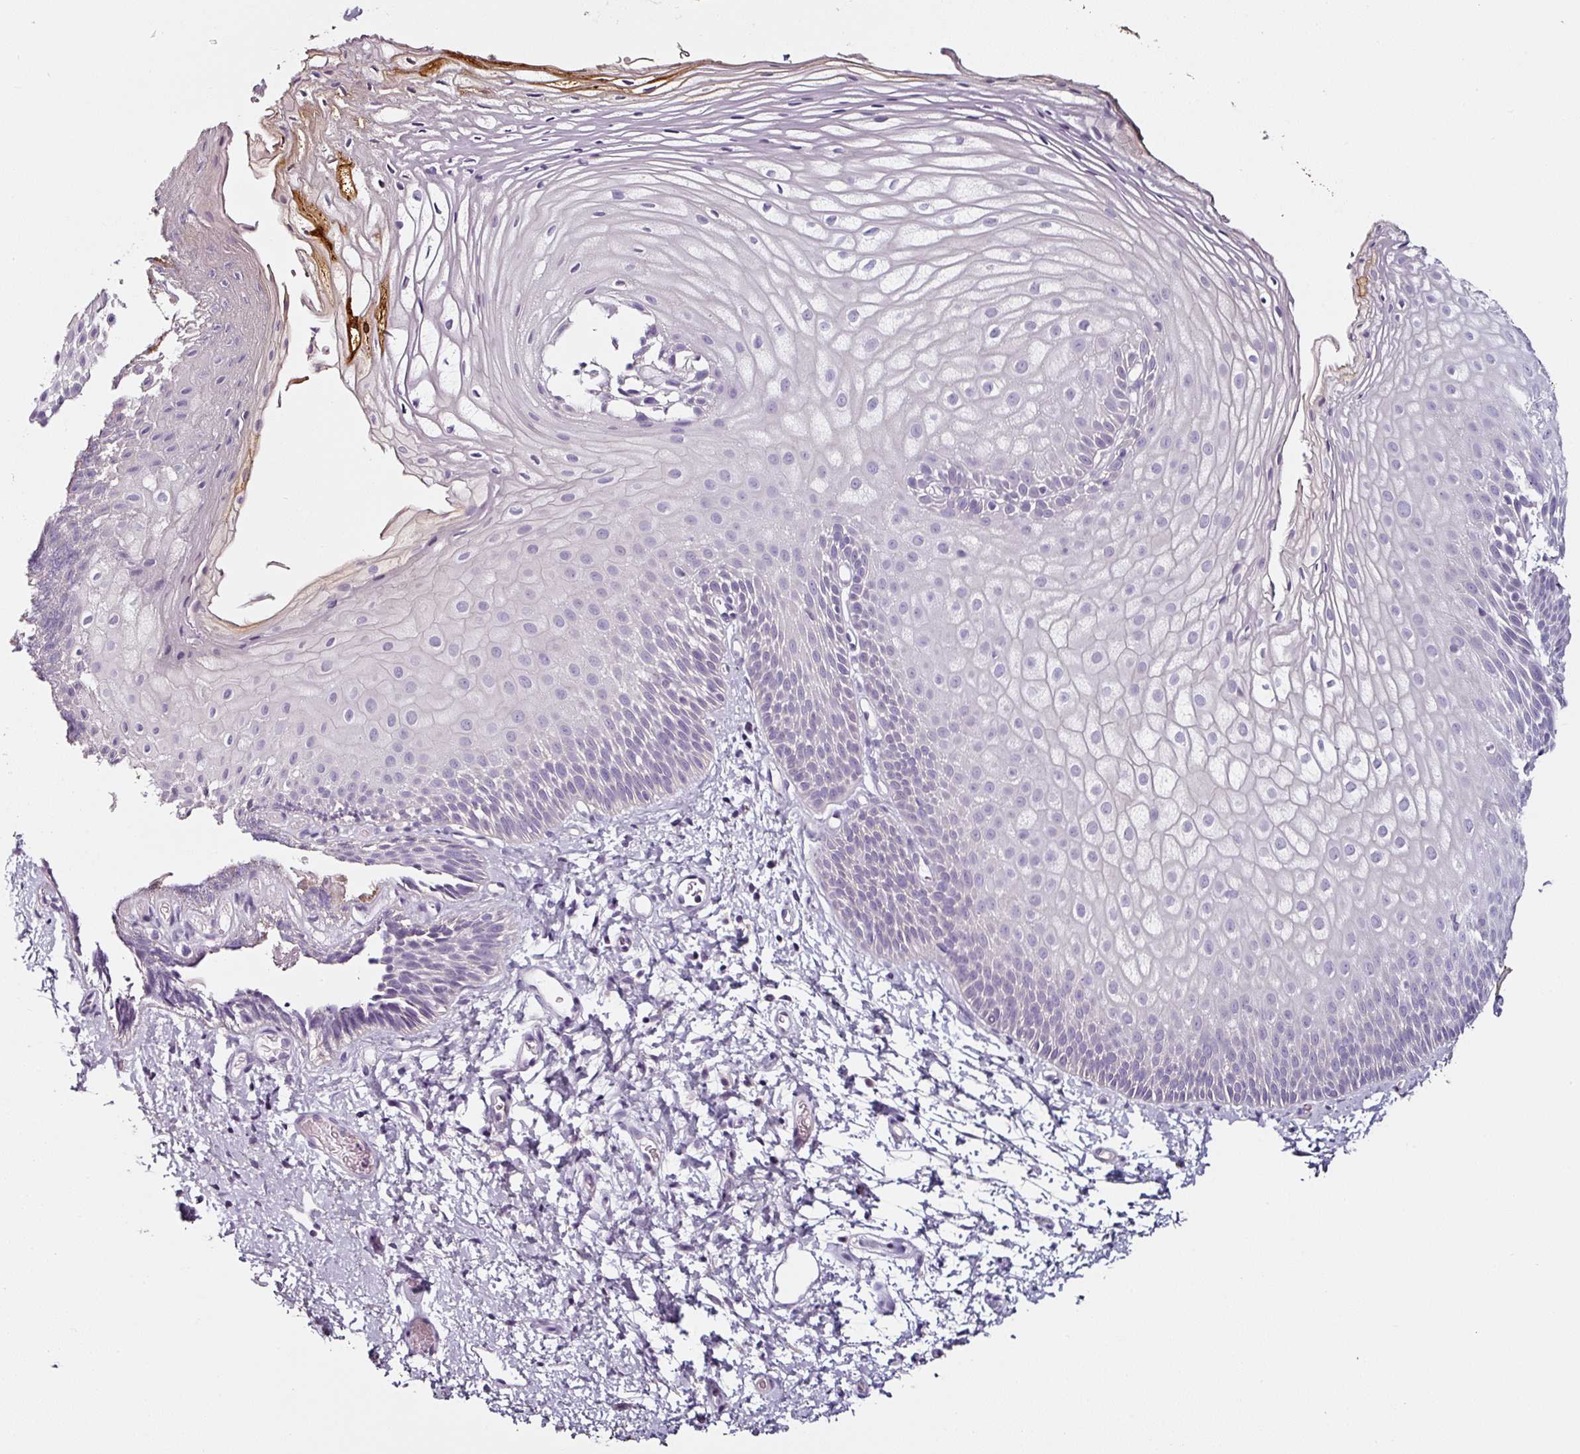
{"staining": {"intensity": "negative", "quantity": "none", "location": "none"}, "tissue": "skin", "cell_type": "Epidermal cells", "image_type": "normal", "snomed": [{"axis": "morphology", "description": "Normal tissue, NOS"}, {"axis": "topography", "description": "Anal"}], "caption": "IHC photomicrograph of unremarkable human skin stained for a protein (brown), which demonstrates no positivity in epidermal cells. (Brightfield microscopy of DAB (3,3'-diaminobenzidine) immunohistochemistry (IHC) at high magnification).", "gene": "CAP2", "patient": {"sex": "female", "age": 40}}